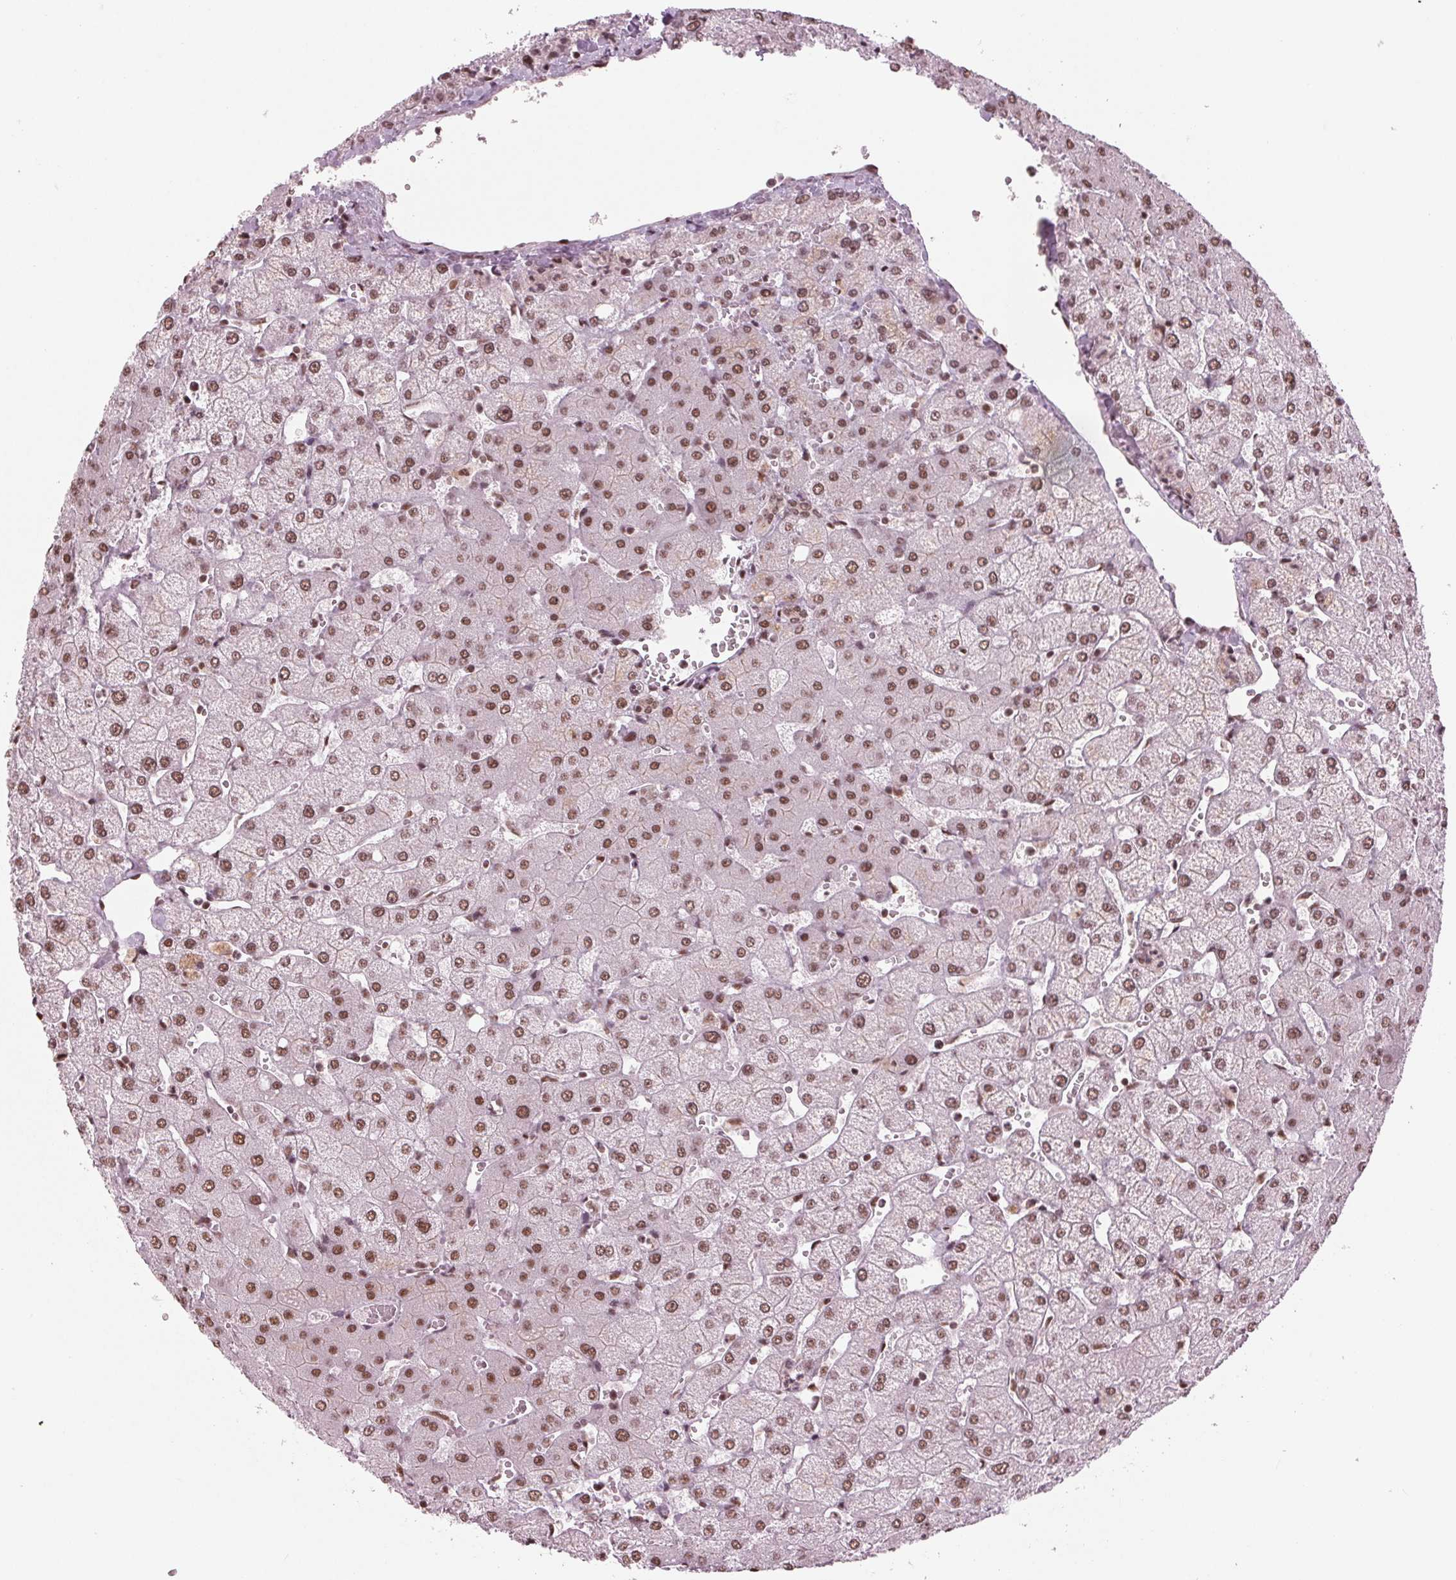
{"staining": {"intensity": "moderate", "quantity": ">75%", "location": "nuclear"}, "tissue": "liver", "cell_type": "Cholangiocytes", "image_type": "normal", "snomed": [{"axis": "morphology", "description": "Normal tissue, NOS"}, {"axis": "topography", "description": "Liver"}], "caption": "Immunohistochemistry of unremarkable liver reveals medium levels of moderate nuclear staining in approximately >75% of cholangiocytes. The staining was performed using DAB (3,3'-diaminobenzidine), with brown indicating positive protein expression. Nuclei are stained blue with hematoxylin.", "gene": "LSM2", "patient": {"sex": "female", "age": 54}}